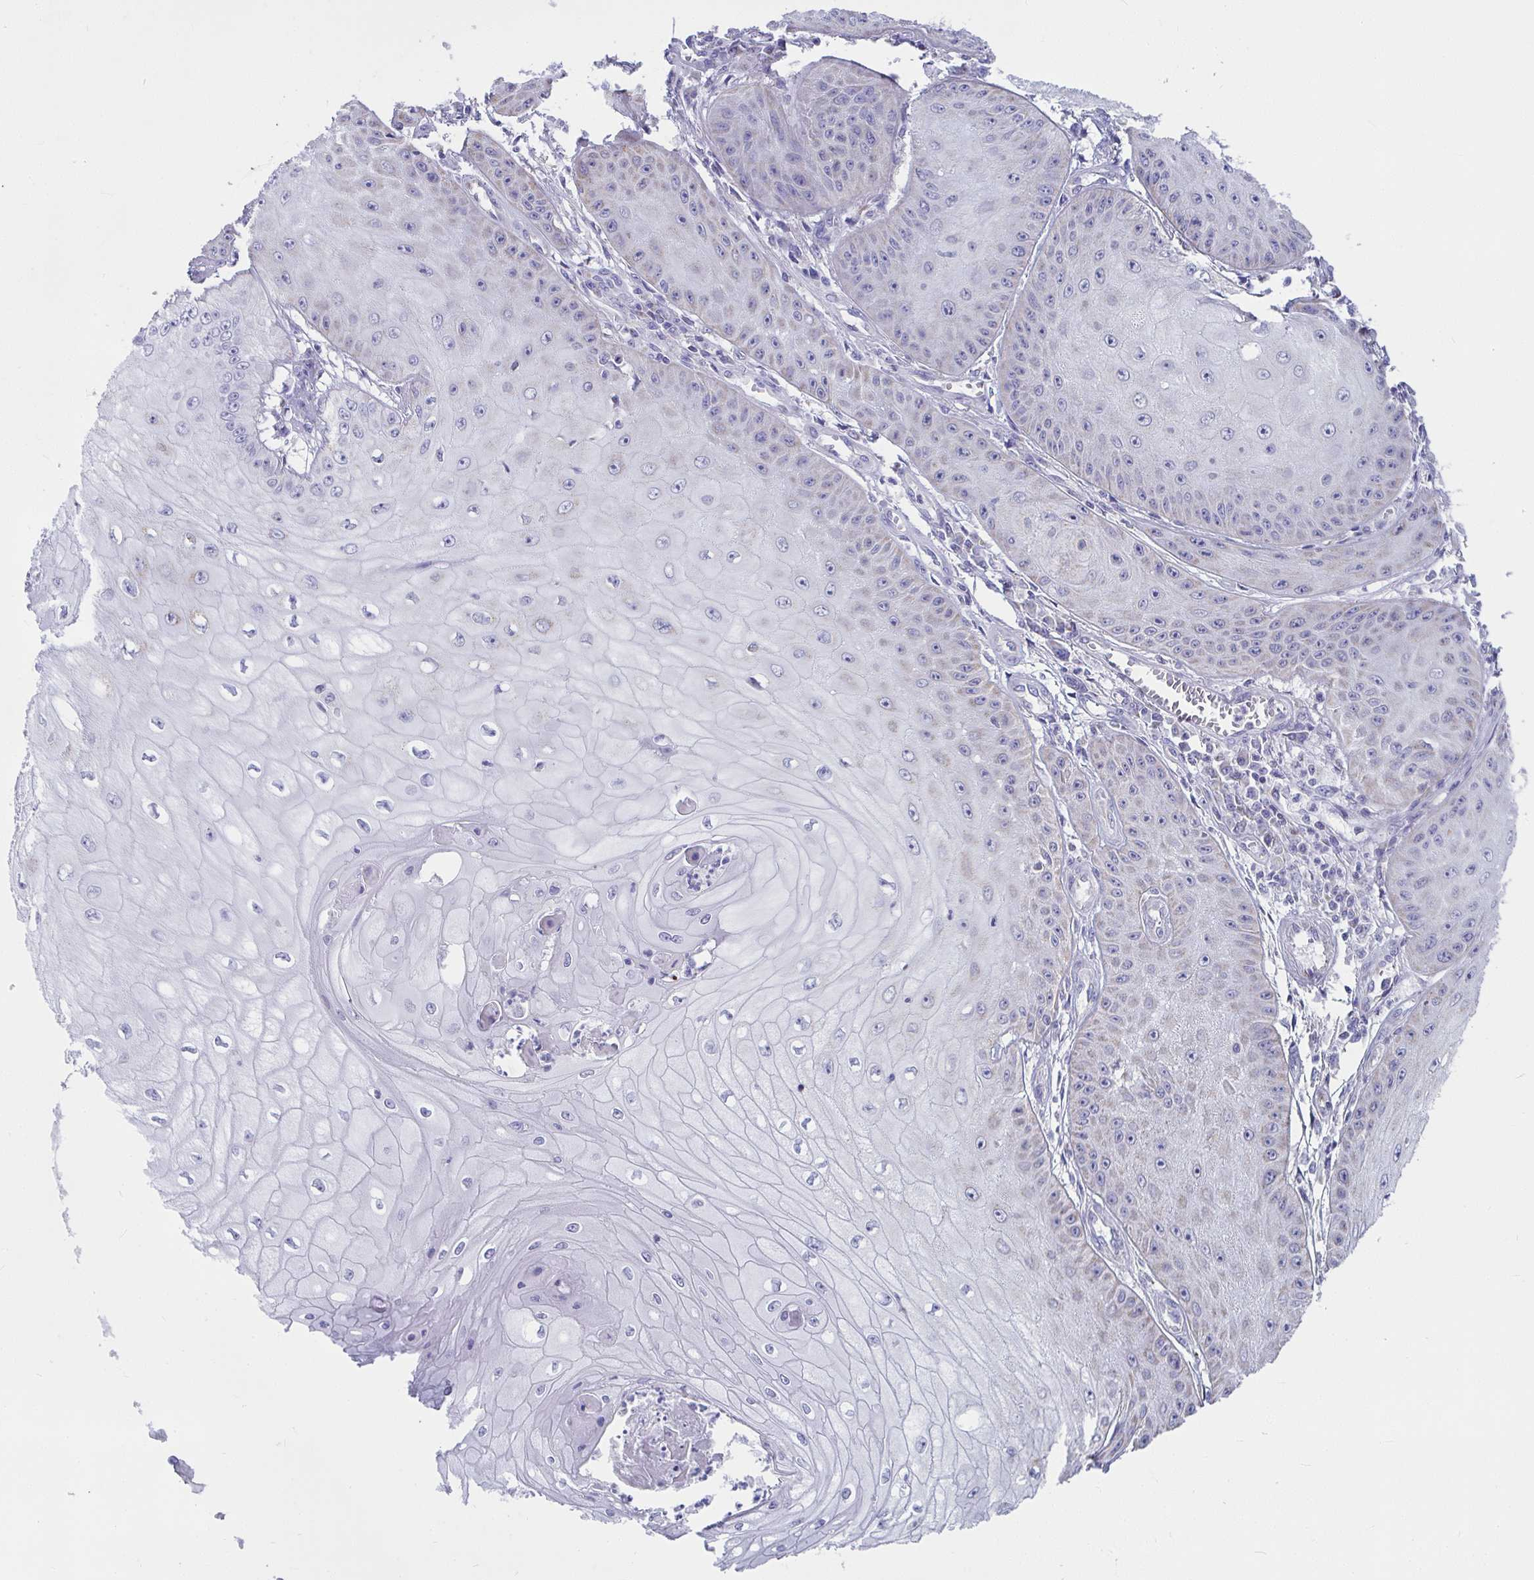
{"staining": {"intensity": "negative", "quantity": "none", "location": "none"}, "tissue": "skin cancer", "cell_type": "Tumor cells", "image_type": "cancer", "snomed": [{"axis": "morphology", "description": "Squamous cell carcinoma, NOS"}, {"axis": "topography", "description": "Skin"}], "caption": "Skin cancer (squamous cell carcinoma) stained for a protein using immunohistochemistry exhibits no staining tumor cells.", "gene": "SLC6A1", "patient": {"sex": "male", "age": 70}}